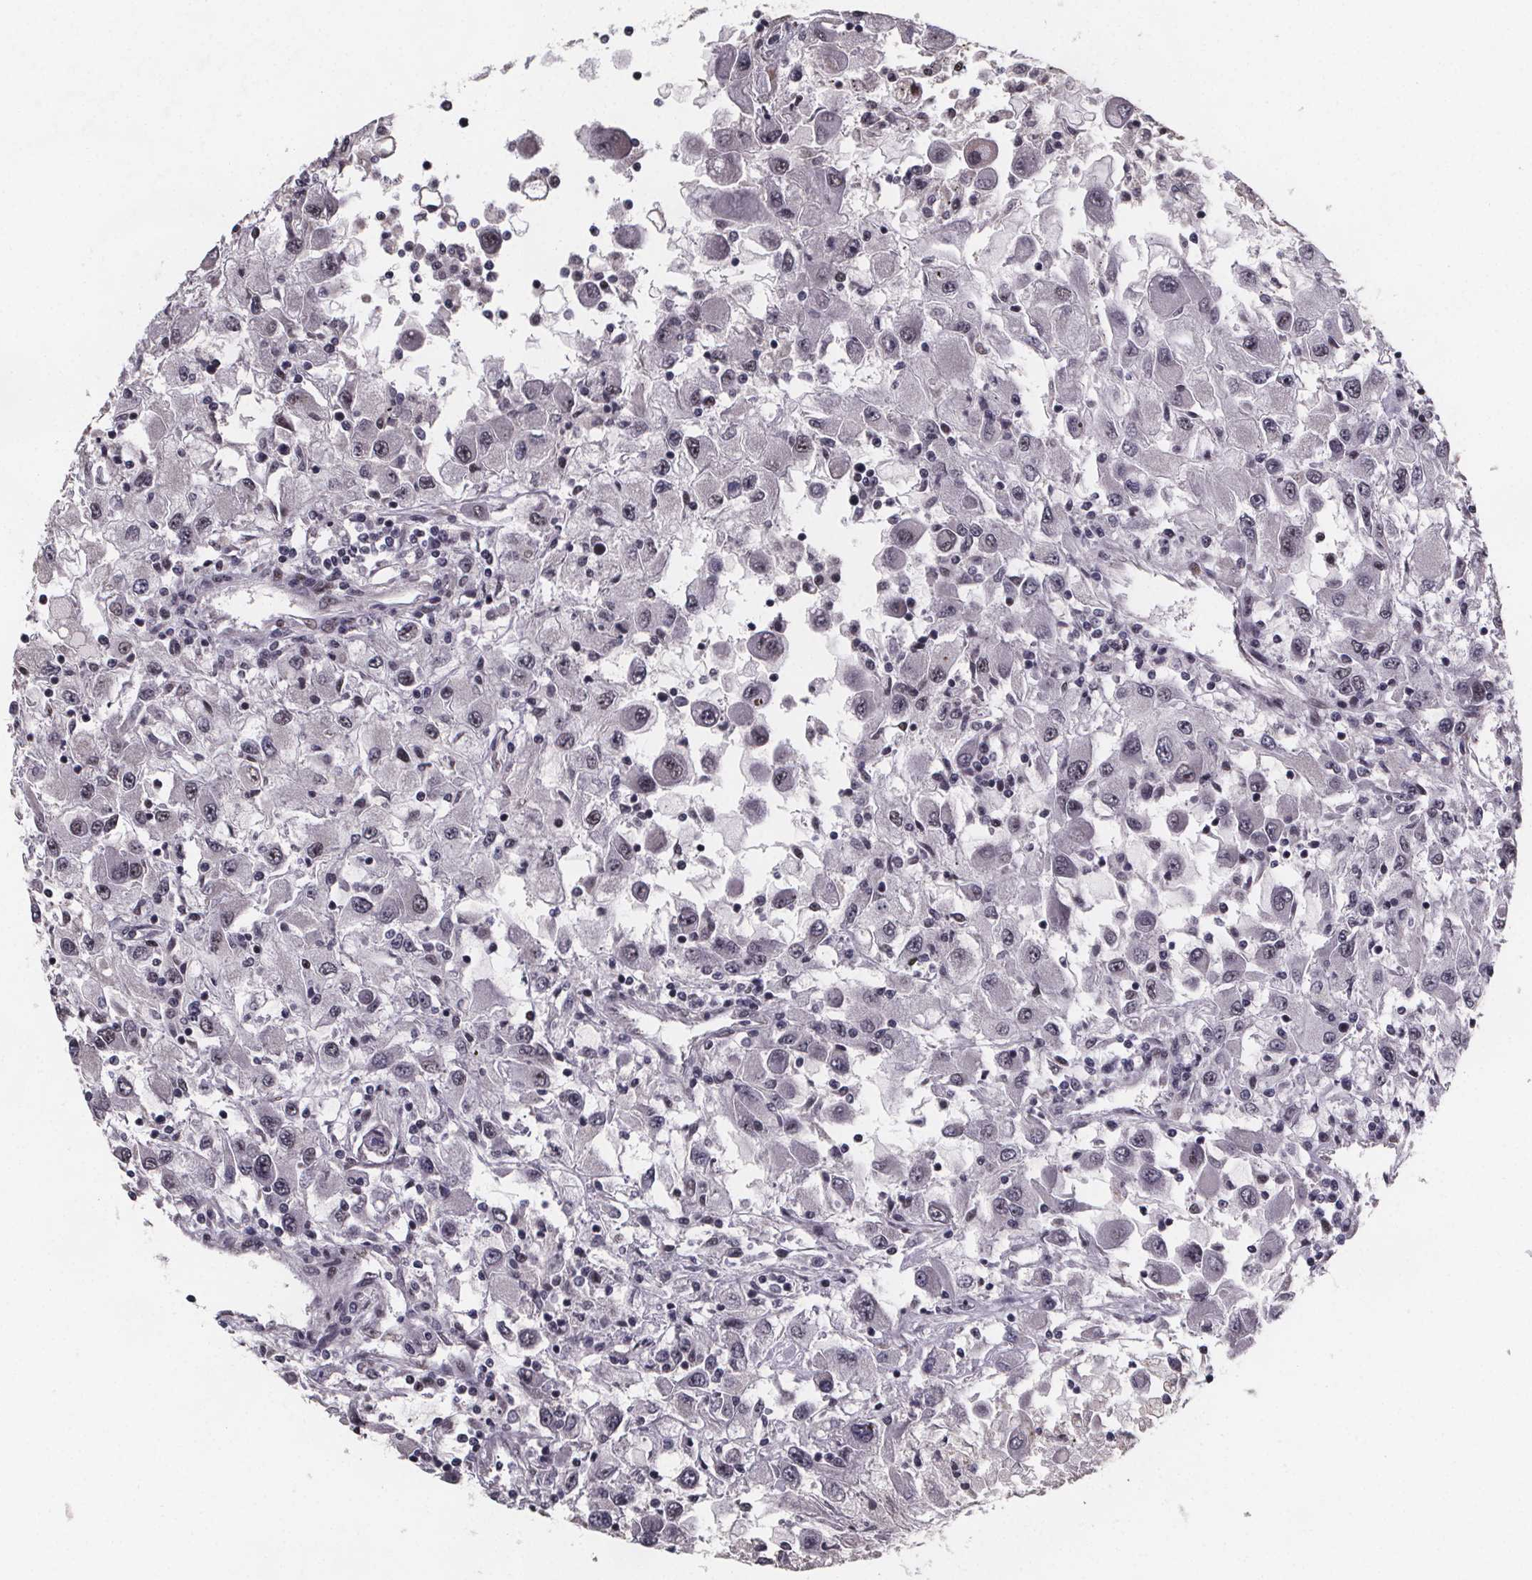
{"staining": {"intensity": "negative", "quantity": "none", "location": "none"}, "tissue": "renal cancer", "cell_type": "Tumor cells", "image_type": "cancer", "snomed": [{"axis": "morphology", "description": "Adenocarcinoma, NOS"}, {"axis": "topography", "description": "Kidney"}], "caption": "DAB immunohistochemical staining of renal adenocarcinoma demonstrates no significant positivity in tumor cells.", "gene": "U2SURP", "patient": {"sex": "female", "age": 67}}